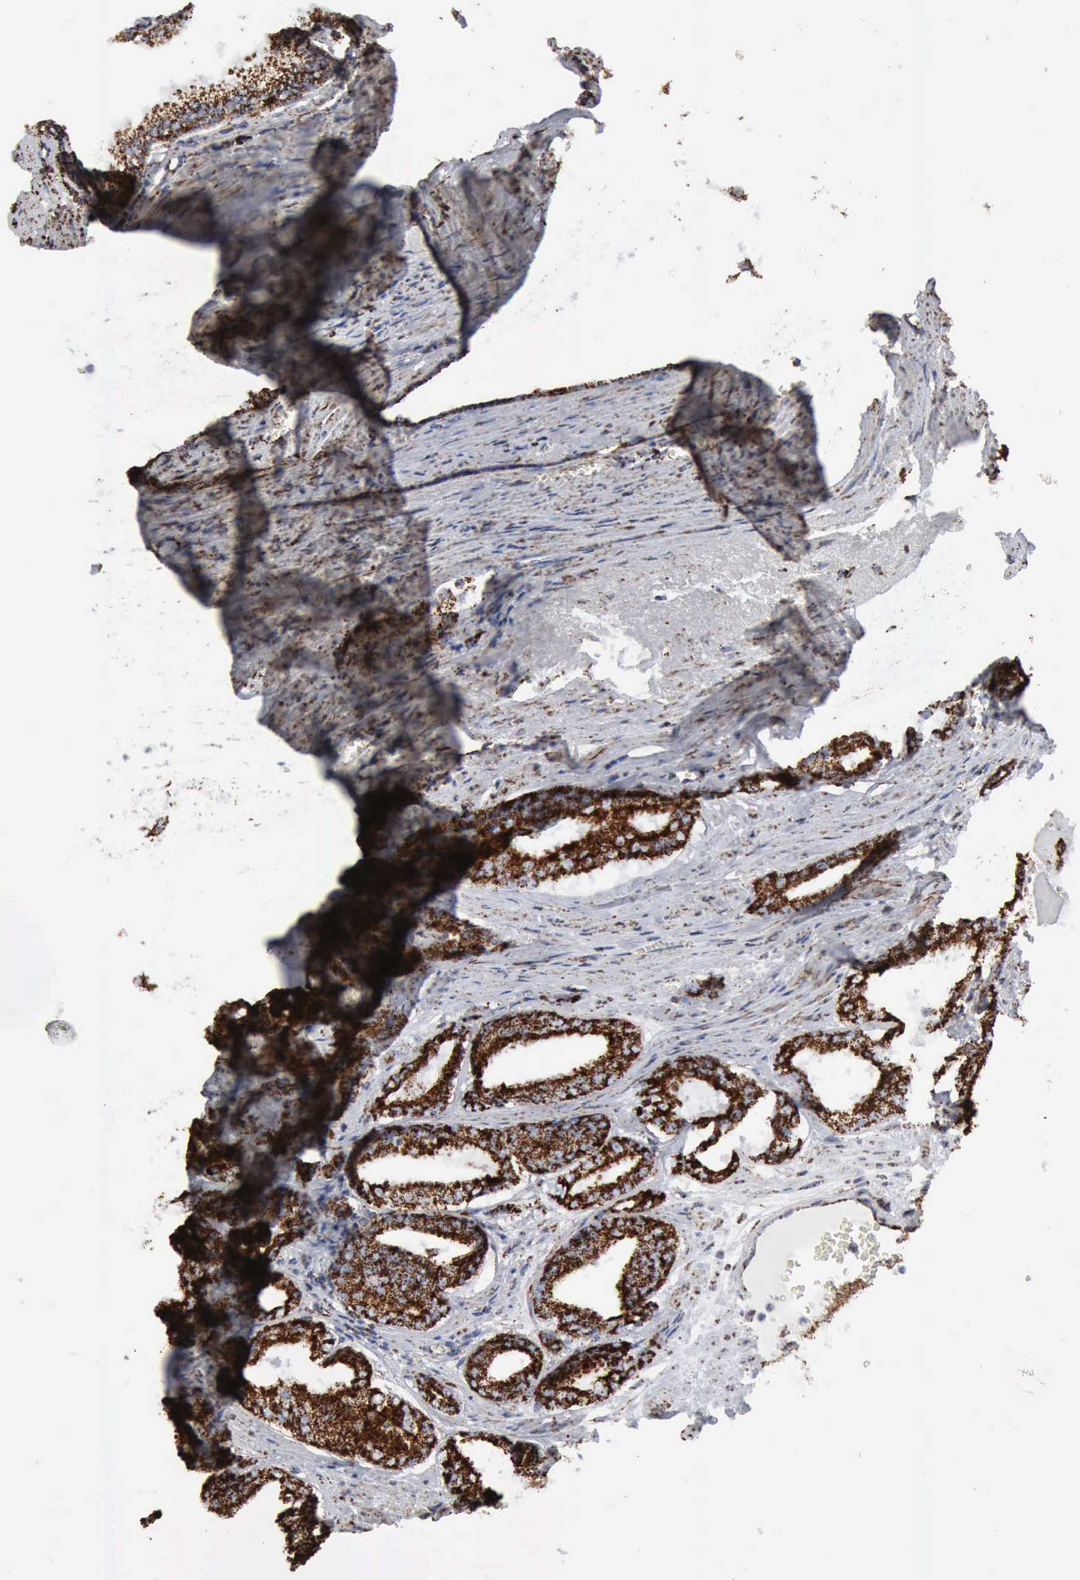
{"staining": {"intensity": "strong", "quantity": ">75%", "location": "cytoplasmic/membranous"}, "tissue": "prostate cancer", "cell_type": "Tumor cells", "image_type": "cancer", "snomed": [{"axis": "morphology", "description": "Adenocarcinoma, Medium grade"}, {"axis": "topography", "description": "Prostate"}], "caption": "Tumor cells exhibit high levels of strong cytoplasmic/membranous expression in about >75% of cells in prostate adenocarcinoma (medium-grade). (brown staining indicates protein expression, while blue staining denotes nuclei).", "gene": "ACO2", "patient": {"sex": "male", "age": 79}}